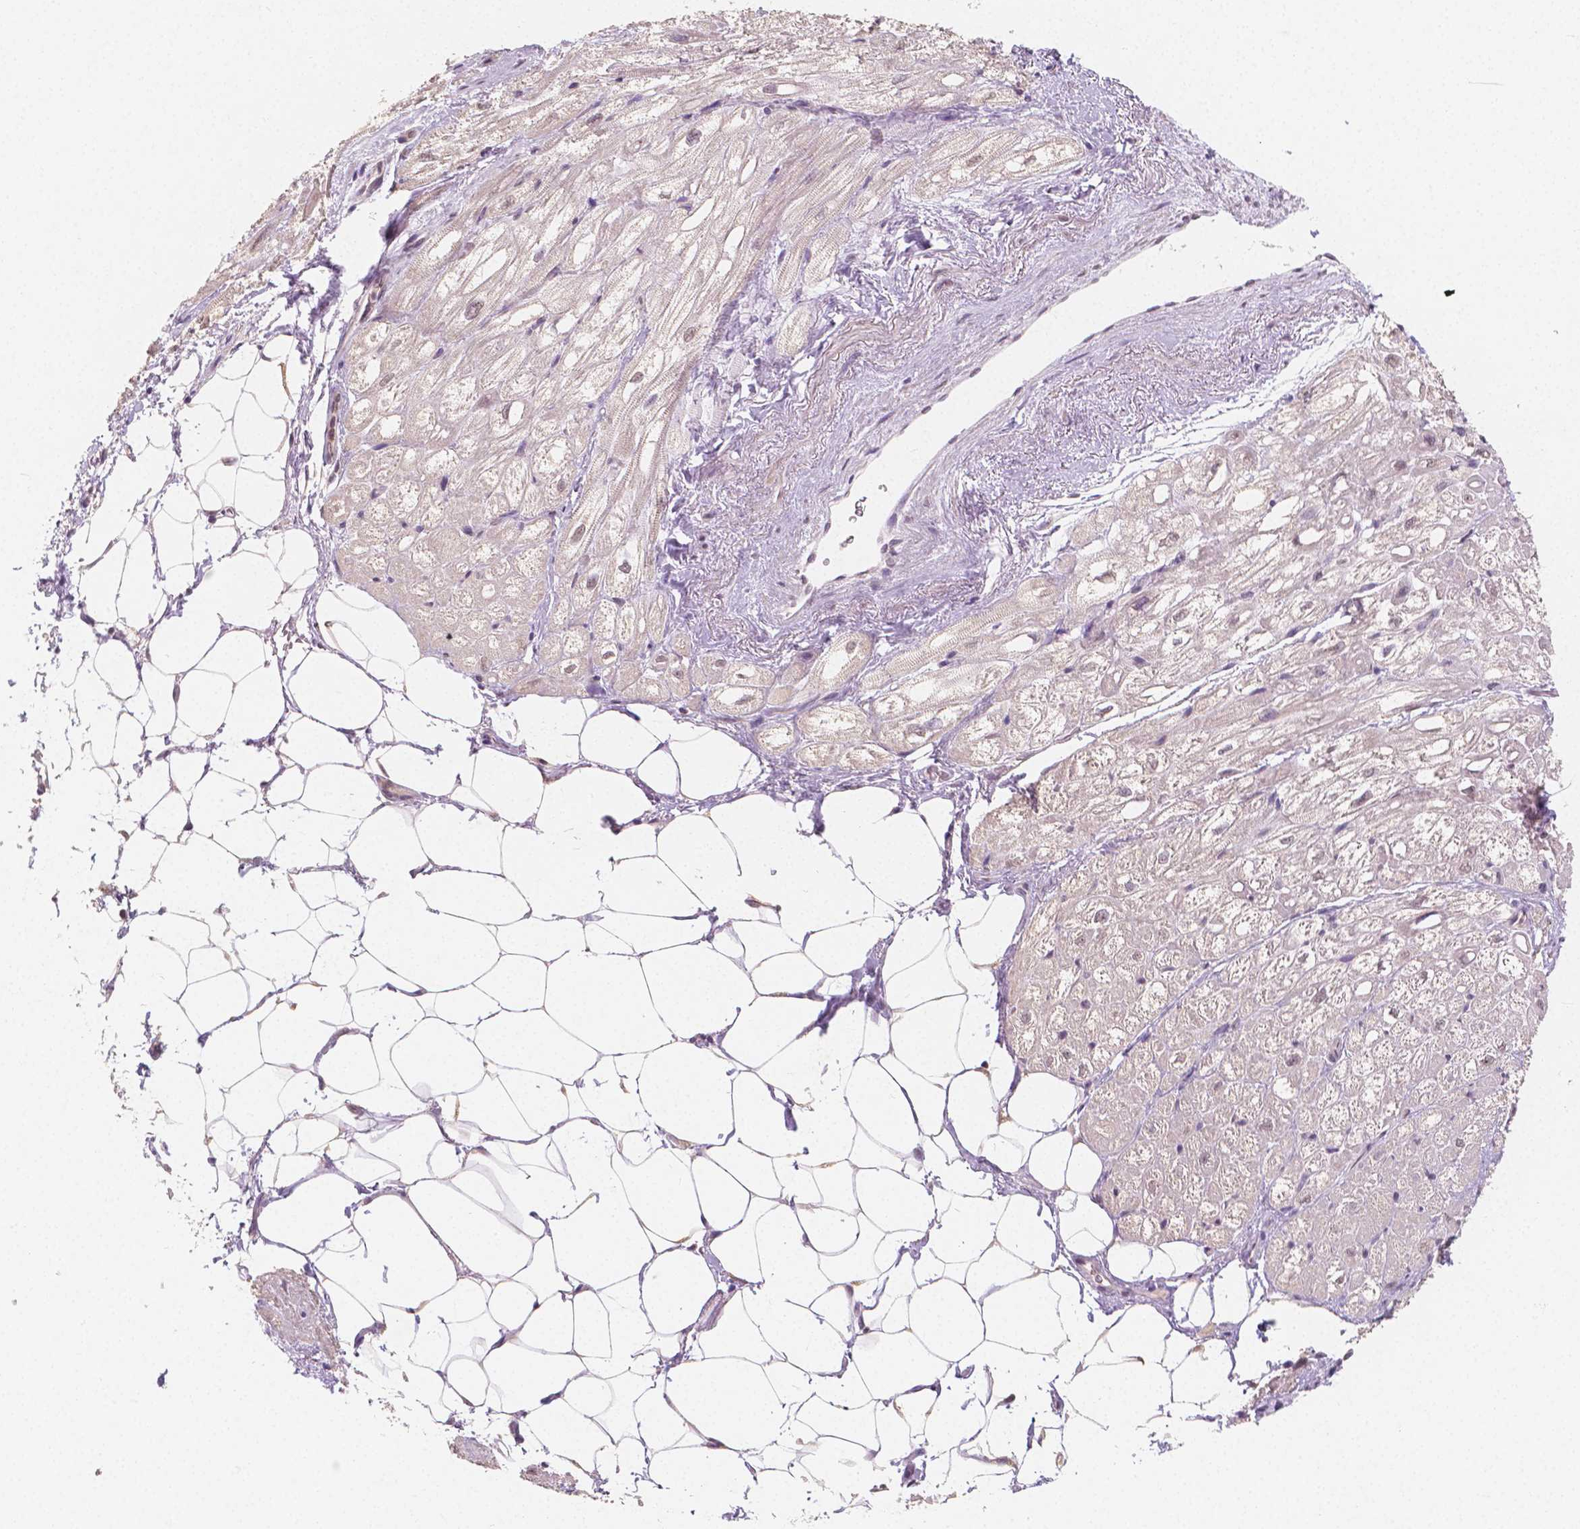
{"staining": {"intensity": "negative", "quantity": "none", "location": "none"}, "tissue": "heart muscle", "cell_type": "Cardiomyocytes", "image_type": "normal", "snomed": [{"axis": "morphology", "description": "Normal tissue, NOS"}, {"axis": "topography", "description": "Heart"}], "caption": "Immunohistochemical staining of normal heart muscle demonstrates no significant staining in cardiomyocytes.", "gene": "NOLC1", "patient": {"sex": "female", "age": 69}}